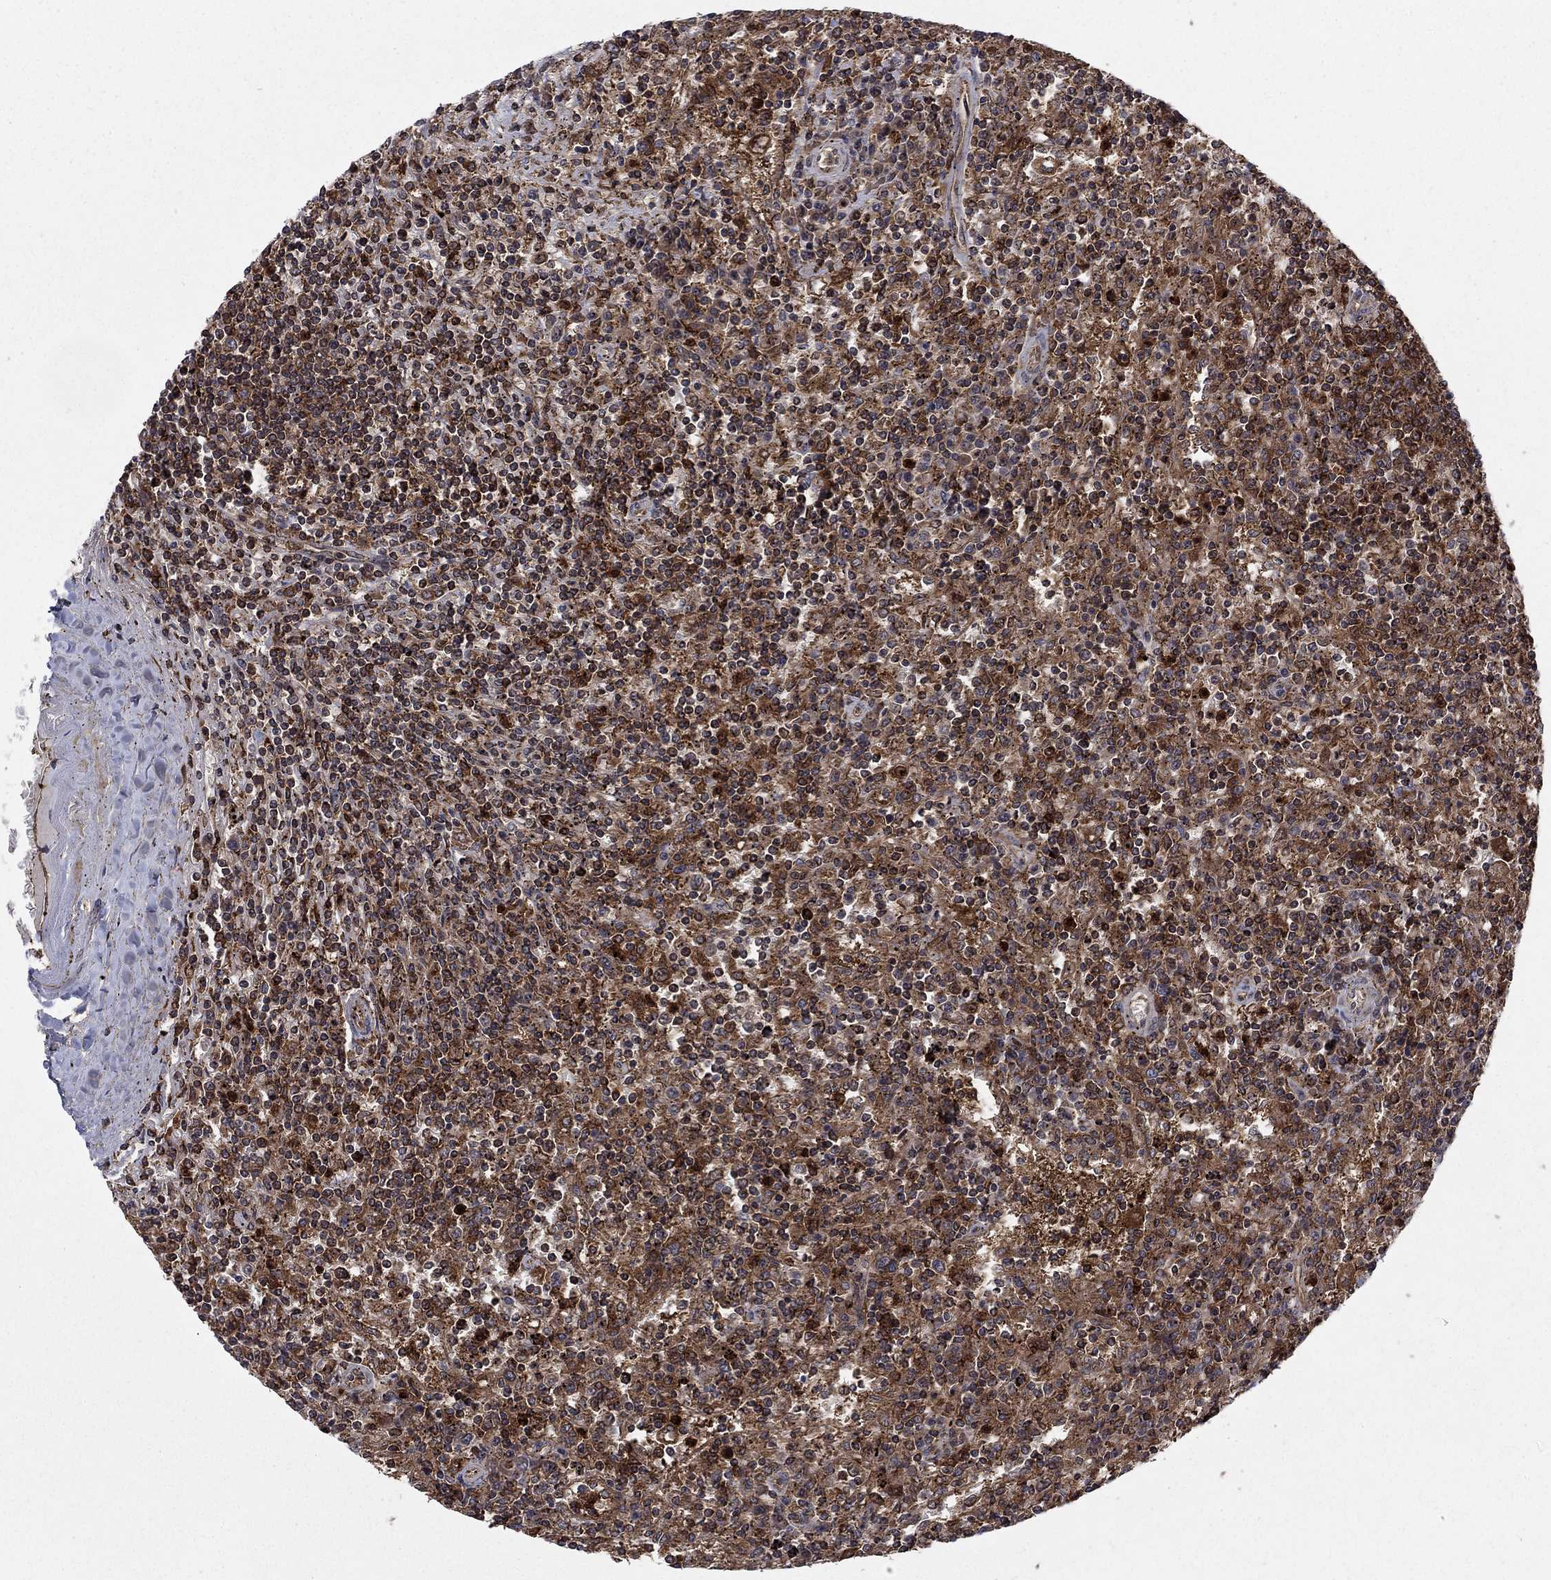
{"staining": {"intensity": "moderate", "quantity": ">75%", "location": "cytoplasmic/membranous"}, "tissue": "lymphoma", "cell_type": "Tumor cells", "image_type": "cancer", "snomed": [{"axis": "morphology", "description": "Malignant lymphoma, non-Hodgkin's type, Low grade"}, {"axis": "topography", "description": "Spleen"}], "caption": "DAB (3,3'-diaminobenzidine) immunohistochemical staining of lymphoma shows moderate cytoplasmic/membranous protein expression in approximately >75% of tumor cells.", "gene": "IFI35", "patient": {"sex": "male", "age": 62}}